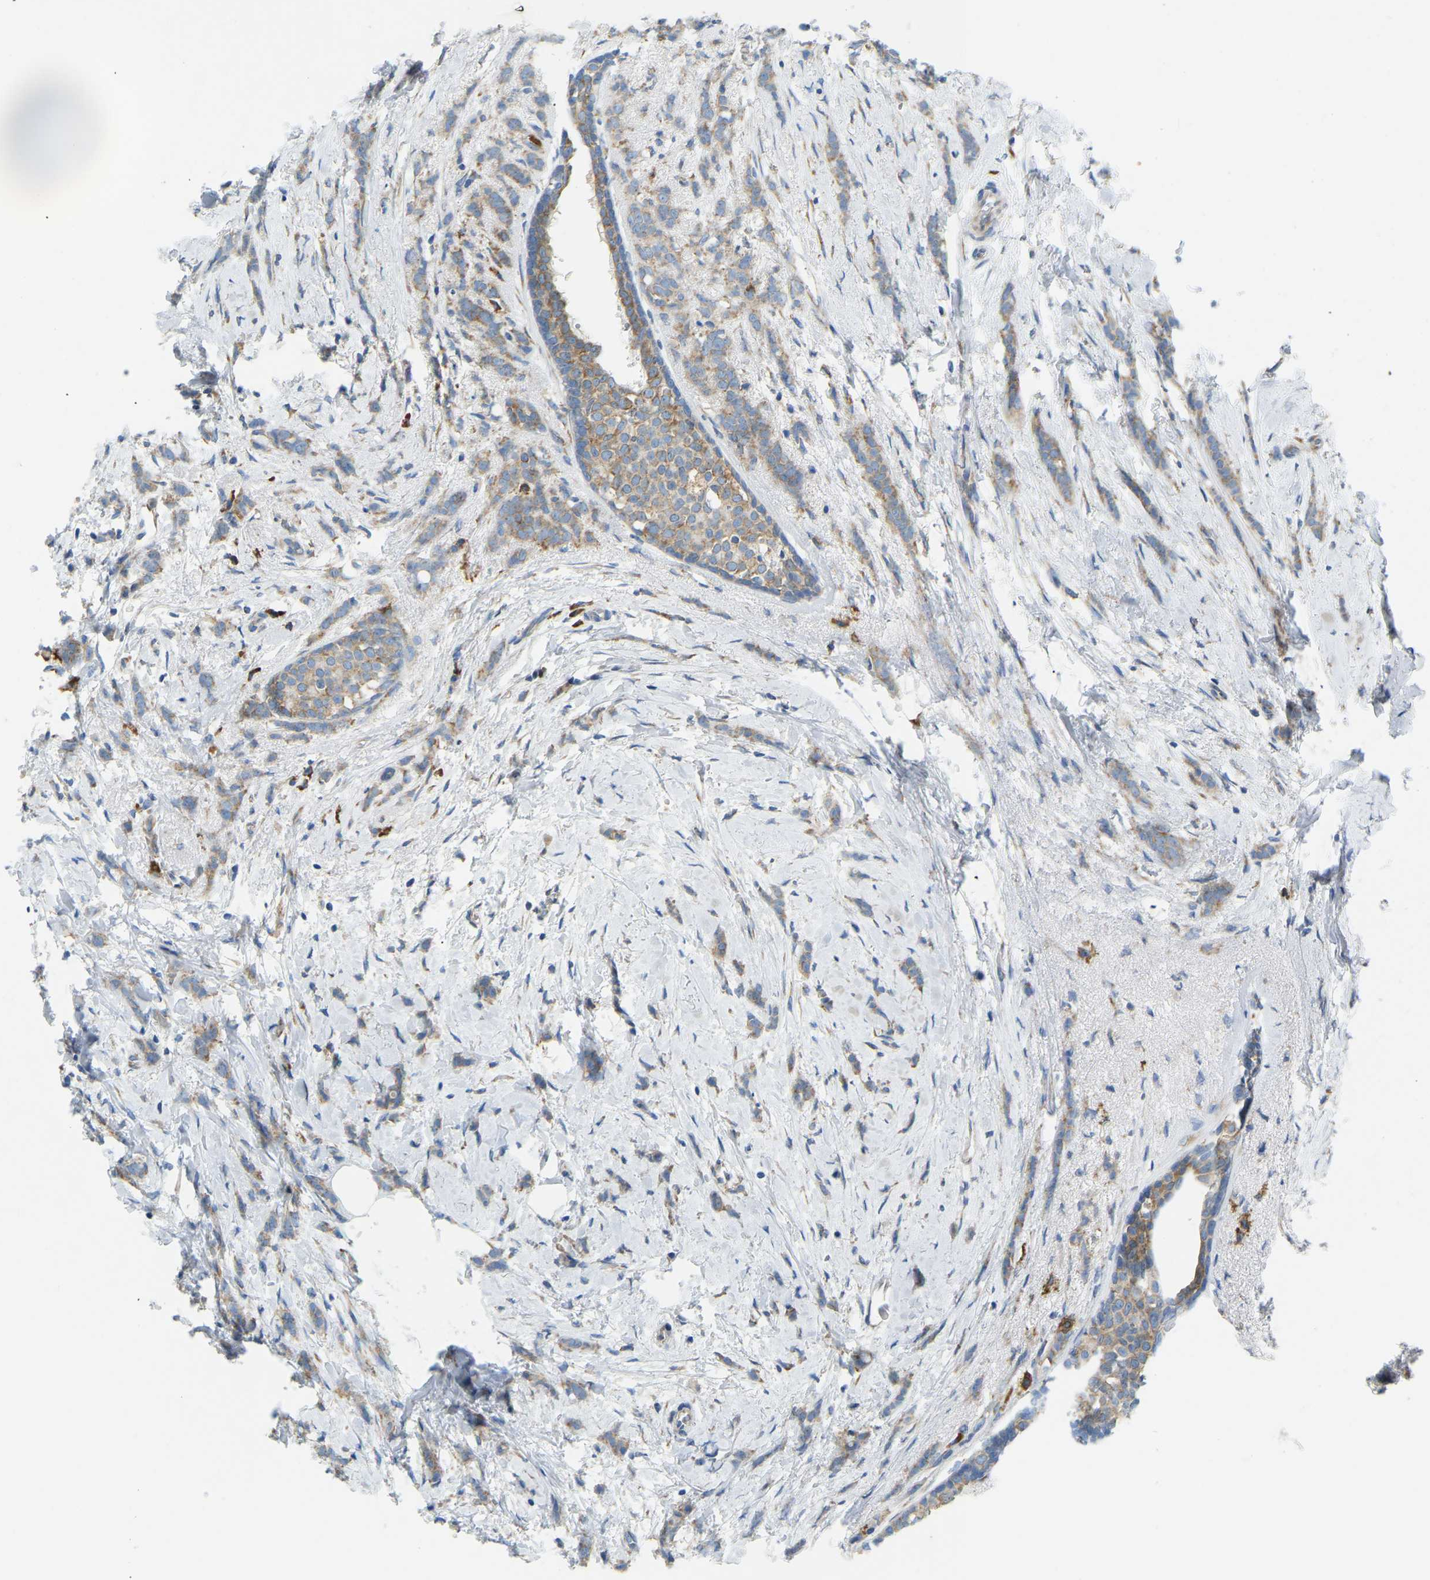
{"staining": {"intensity": "moderate", "quantity": ">75%", "location": "cytoplasmic/membranous"}, "tissue": "breast cancer", "cell_type": "Tumor cells", "image_type": "cancer", "snomed": [{"axis": "morphology", "description": "Lobular carcinoma, in situ"}, {"axis": "morphology", "description": "Lobular carcinoma"}, {"axis": "topography", "description": "Breast"}], "caption": "Immunohistochemistry (IHC) photomicrograph of human breast cancer stained for a protein (brown), which exhibits medium levels of moderate cytoplasmic/membranous expression in approximately >75% of tumor cells.", "gene": "SND1", "patient": {"sex": "female", "age": 41}}